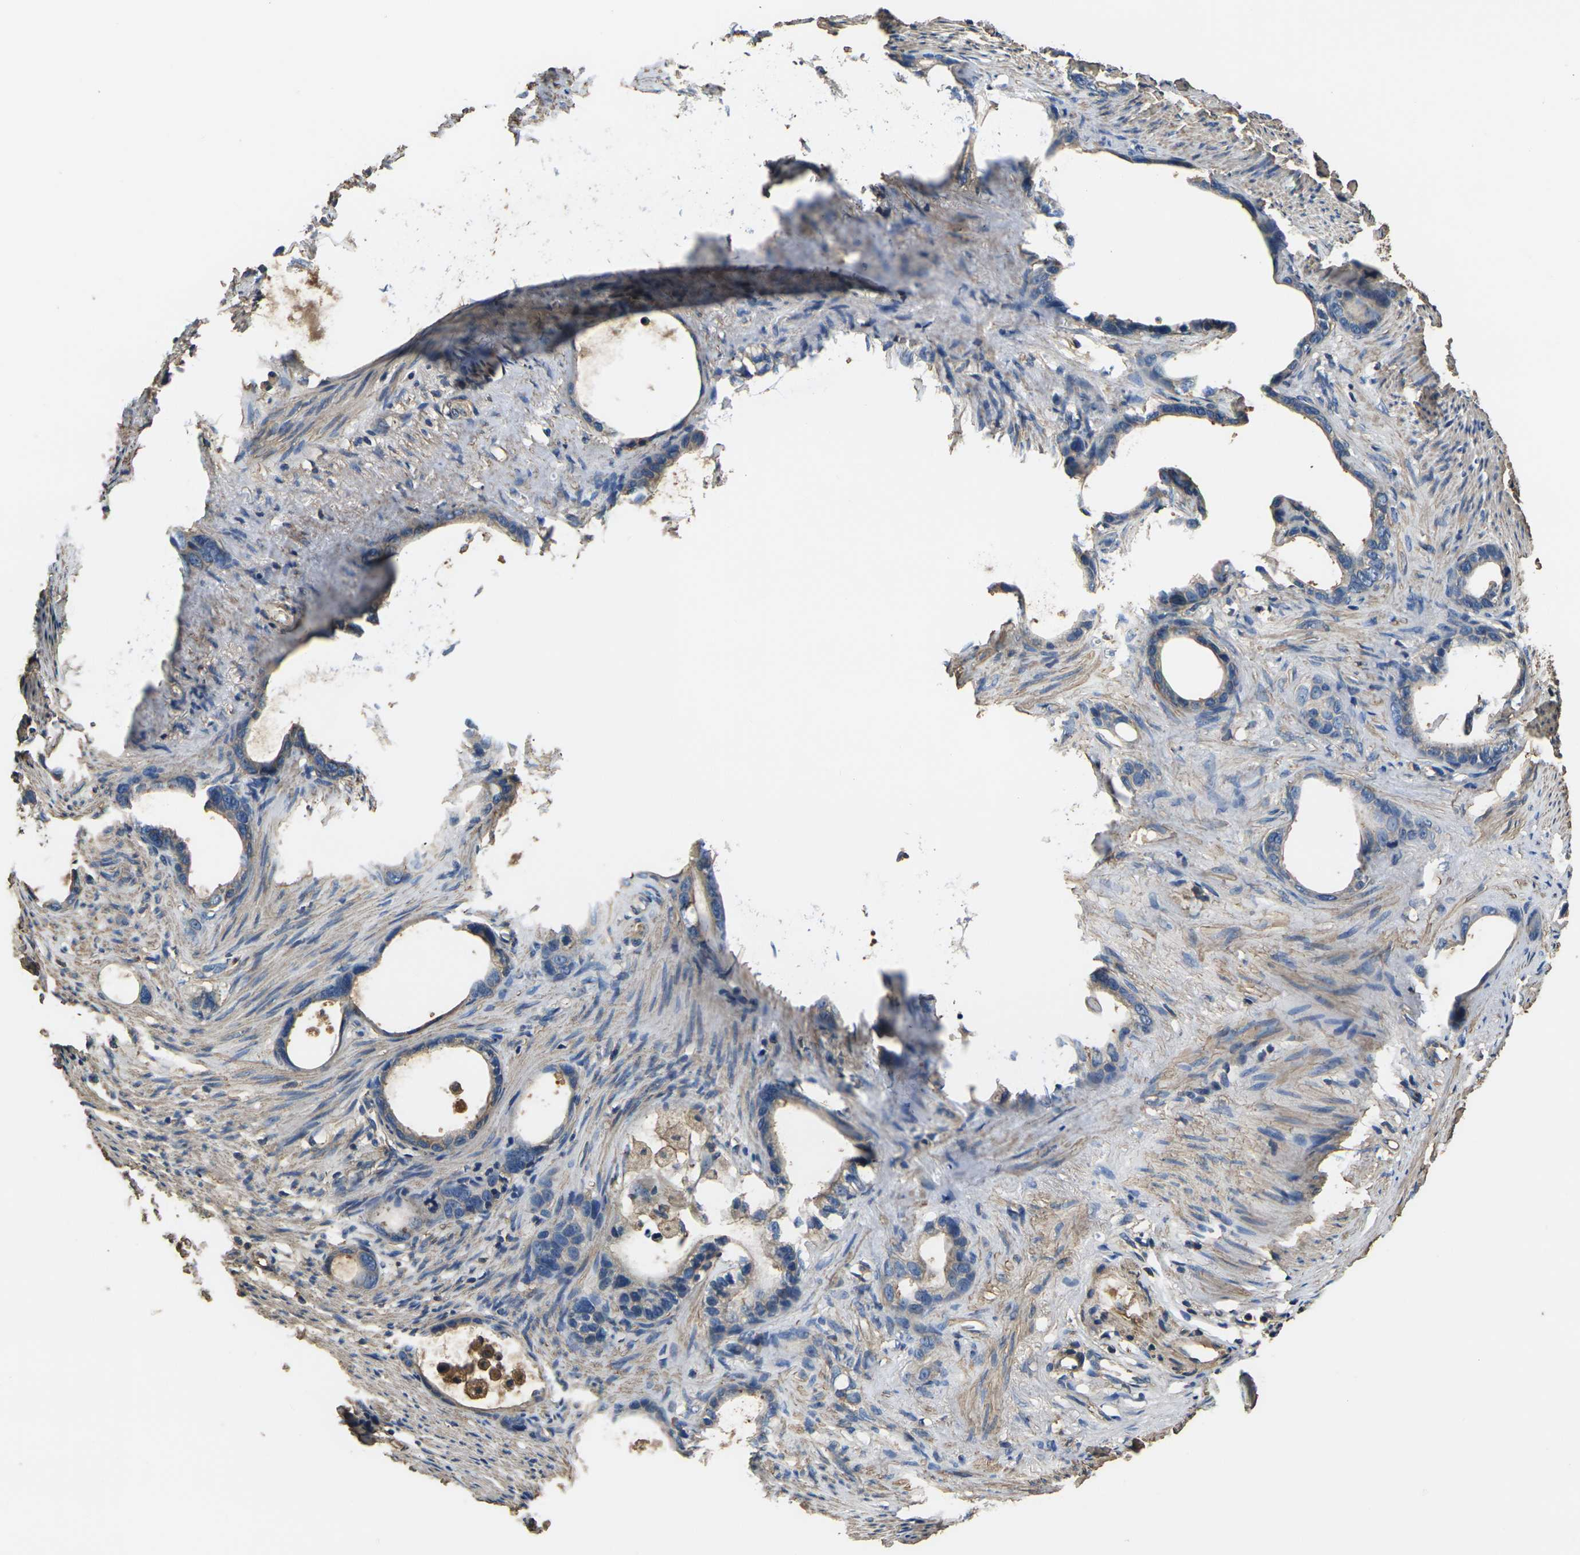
{"staining": {"intensity": "weak", "quantity": "25%-75%", "location": "cytoplasmic/membranous"}, "tissue": "stomach cancer", "cell_type": "Tumor cells", "image_type": "cancer", "snomed": [{"axis": "morphology", "description": "Adenocarcinoma, NOS"}, {"axis": "topography", "description": "Stomach"}], "caption": "An image showing weak cytoplasmic/membranous positivity in approximately 25%-75% of tumor cells in adenocarcinoma (stomach), as visualized by brown immunohistochemical staining.", "gene": "HSPG2", "patient": {"sex": "female", "age": 75}}